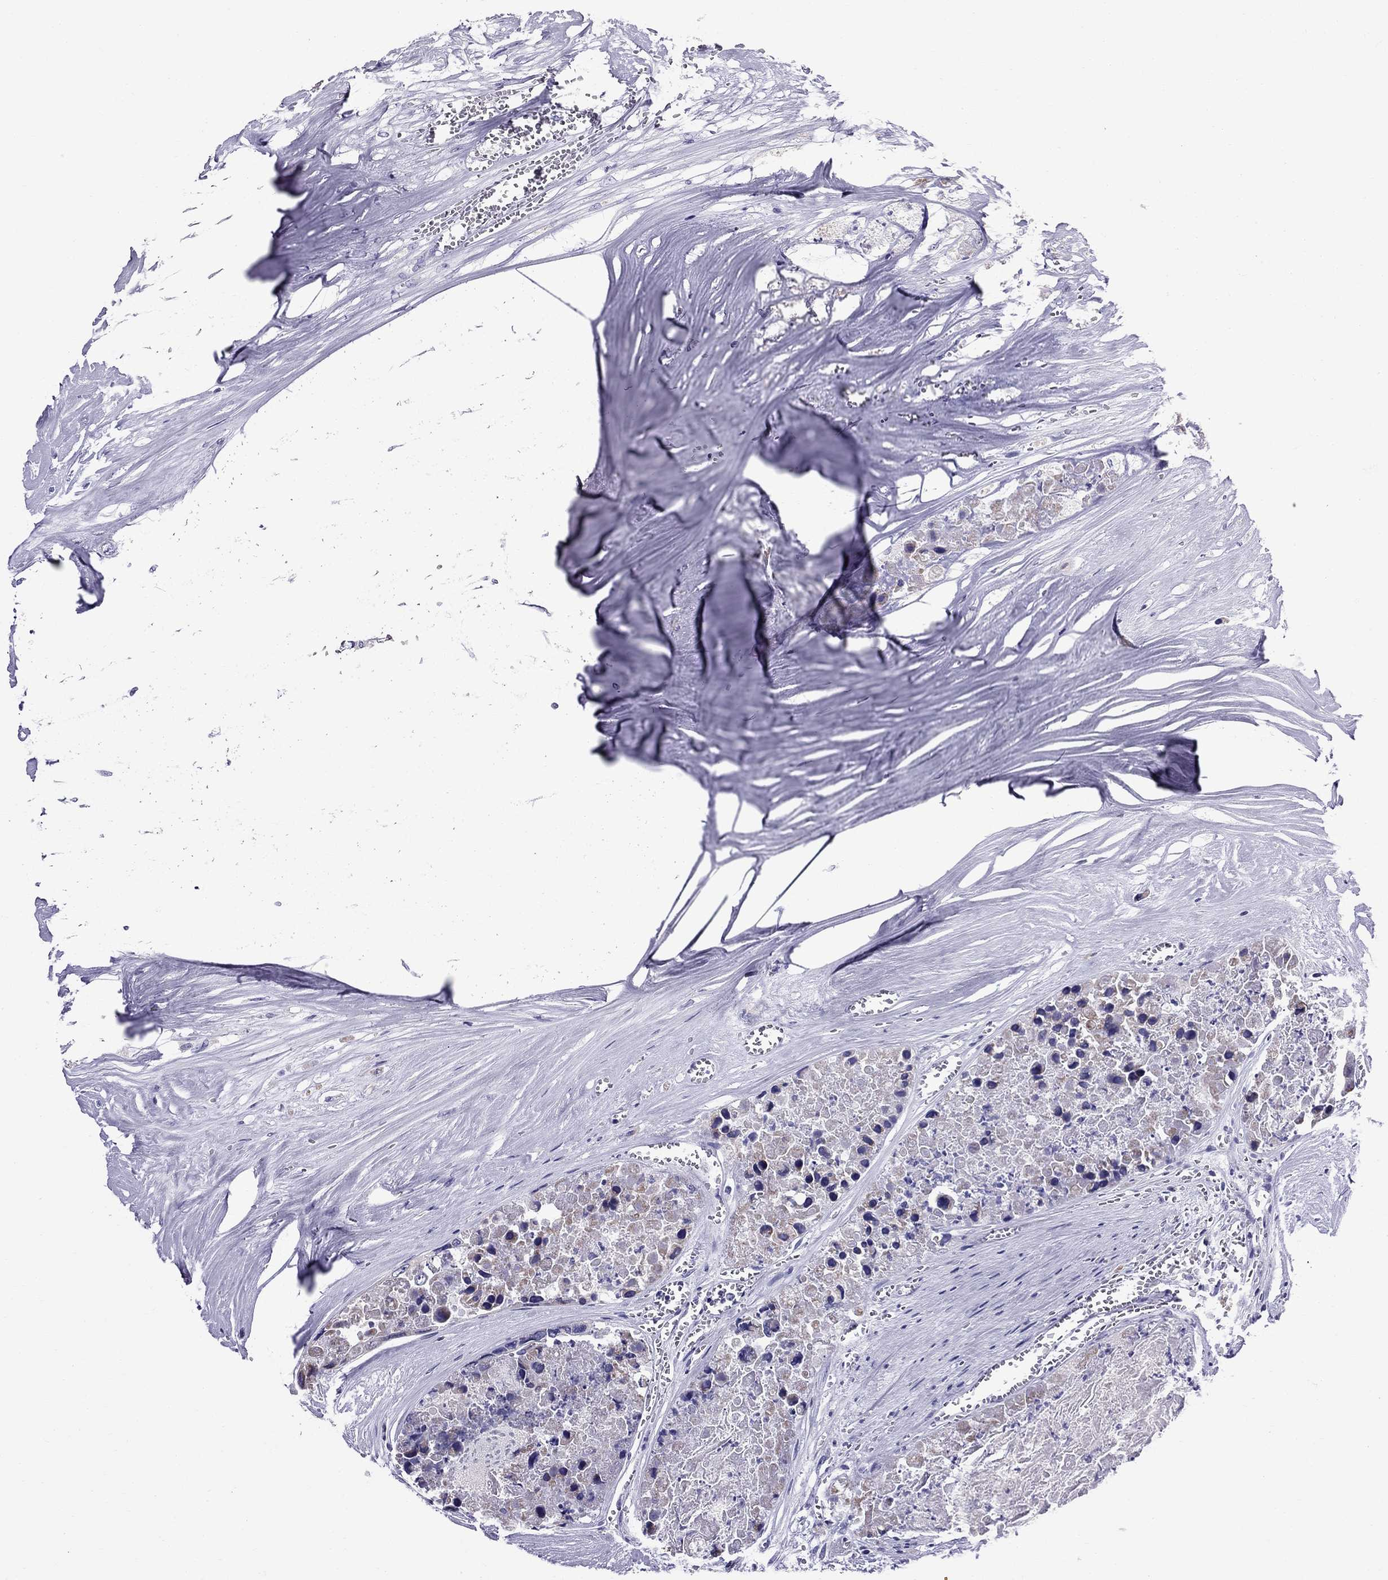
{"staining": {"intensity": "moderate", "quantity": ">75%", "location": "cytoplasmic/membranous"}, "tissue": "colorectal cancer", "cell_type": "Tumor cells", "image_type": "cancer", "snomed": [{"axis": "morphology", "description": "Adenocarcinoma, NOS"}, {"axis": "topography", "description": "Colon"}], "caption": "Moderate cytoplasmic/membranous staining is appreciated in about >75% of tumor cells in colorectal adenocarcinoma.", "gene": "TTLL13", "patient": {"sex": "female", "age": 48}}